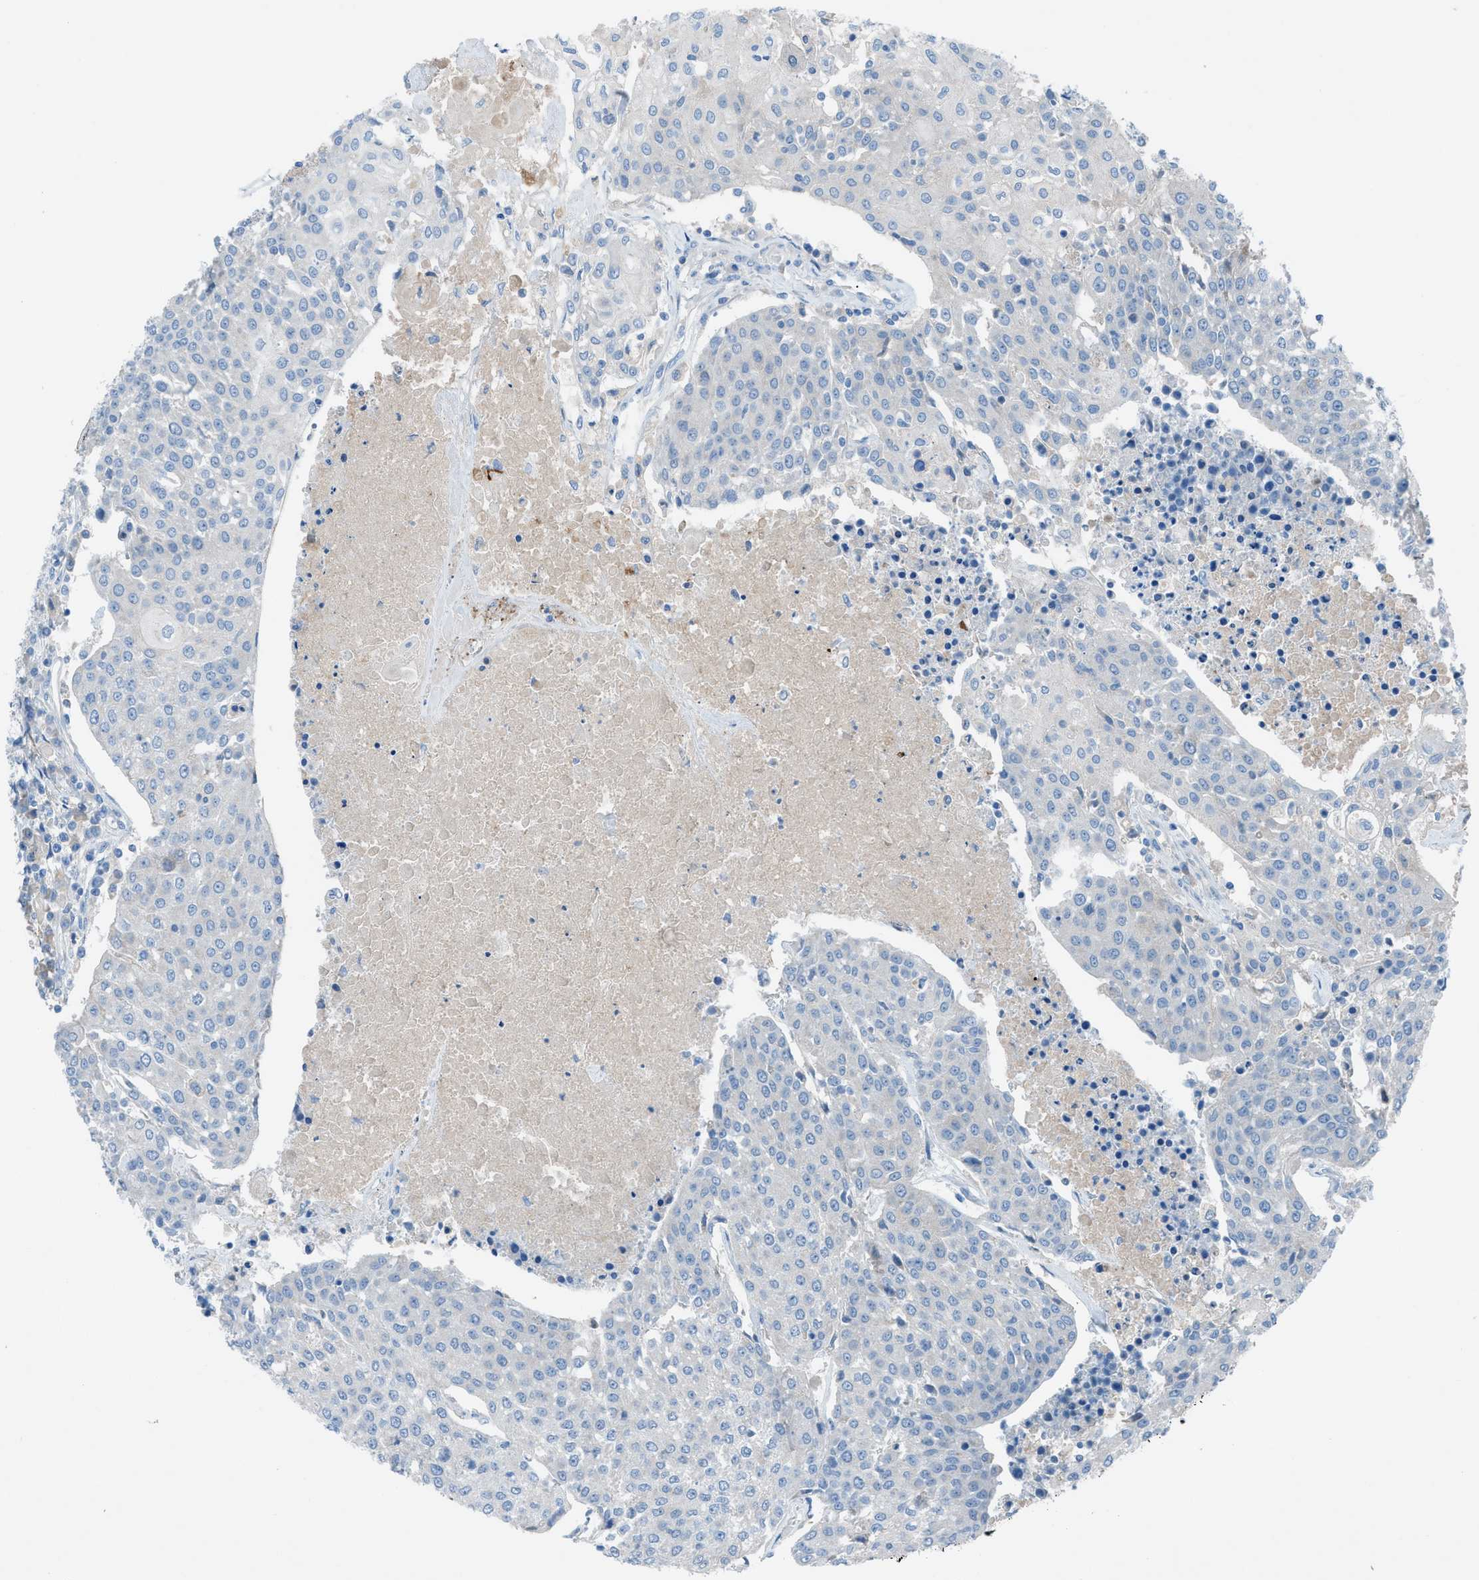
{"staining": {"intensity": "negative", "quantity": "none", "location": "none"}, "tissue": "urothelial cancer", "cell_type": "Tumor cells", "image_type": "cancer", "snomed": [{"axis": "morphology", "description": "Urothelial carcinoma, High grade"}, {"axis": "topography", "description": "Urinary bladder"}], "caption": "The histopathology image shows no staining of tumor cells in high-grade urothelial carcinoma.", "gene": "C5AR2", "patient": {"sex": "female", "age": 85}}